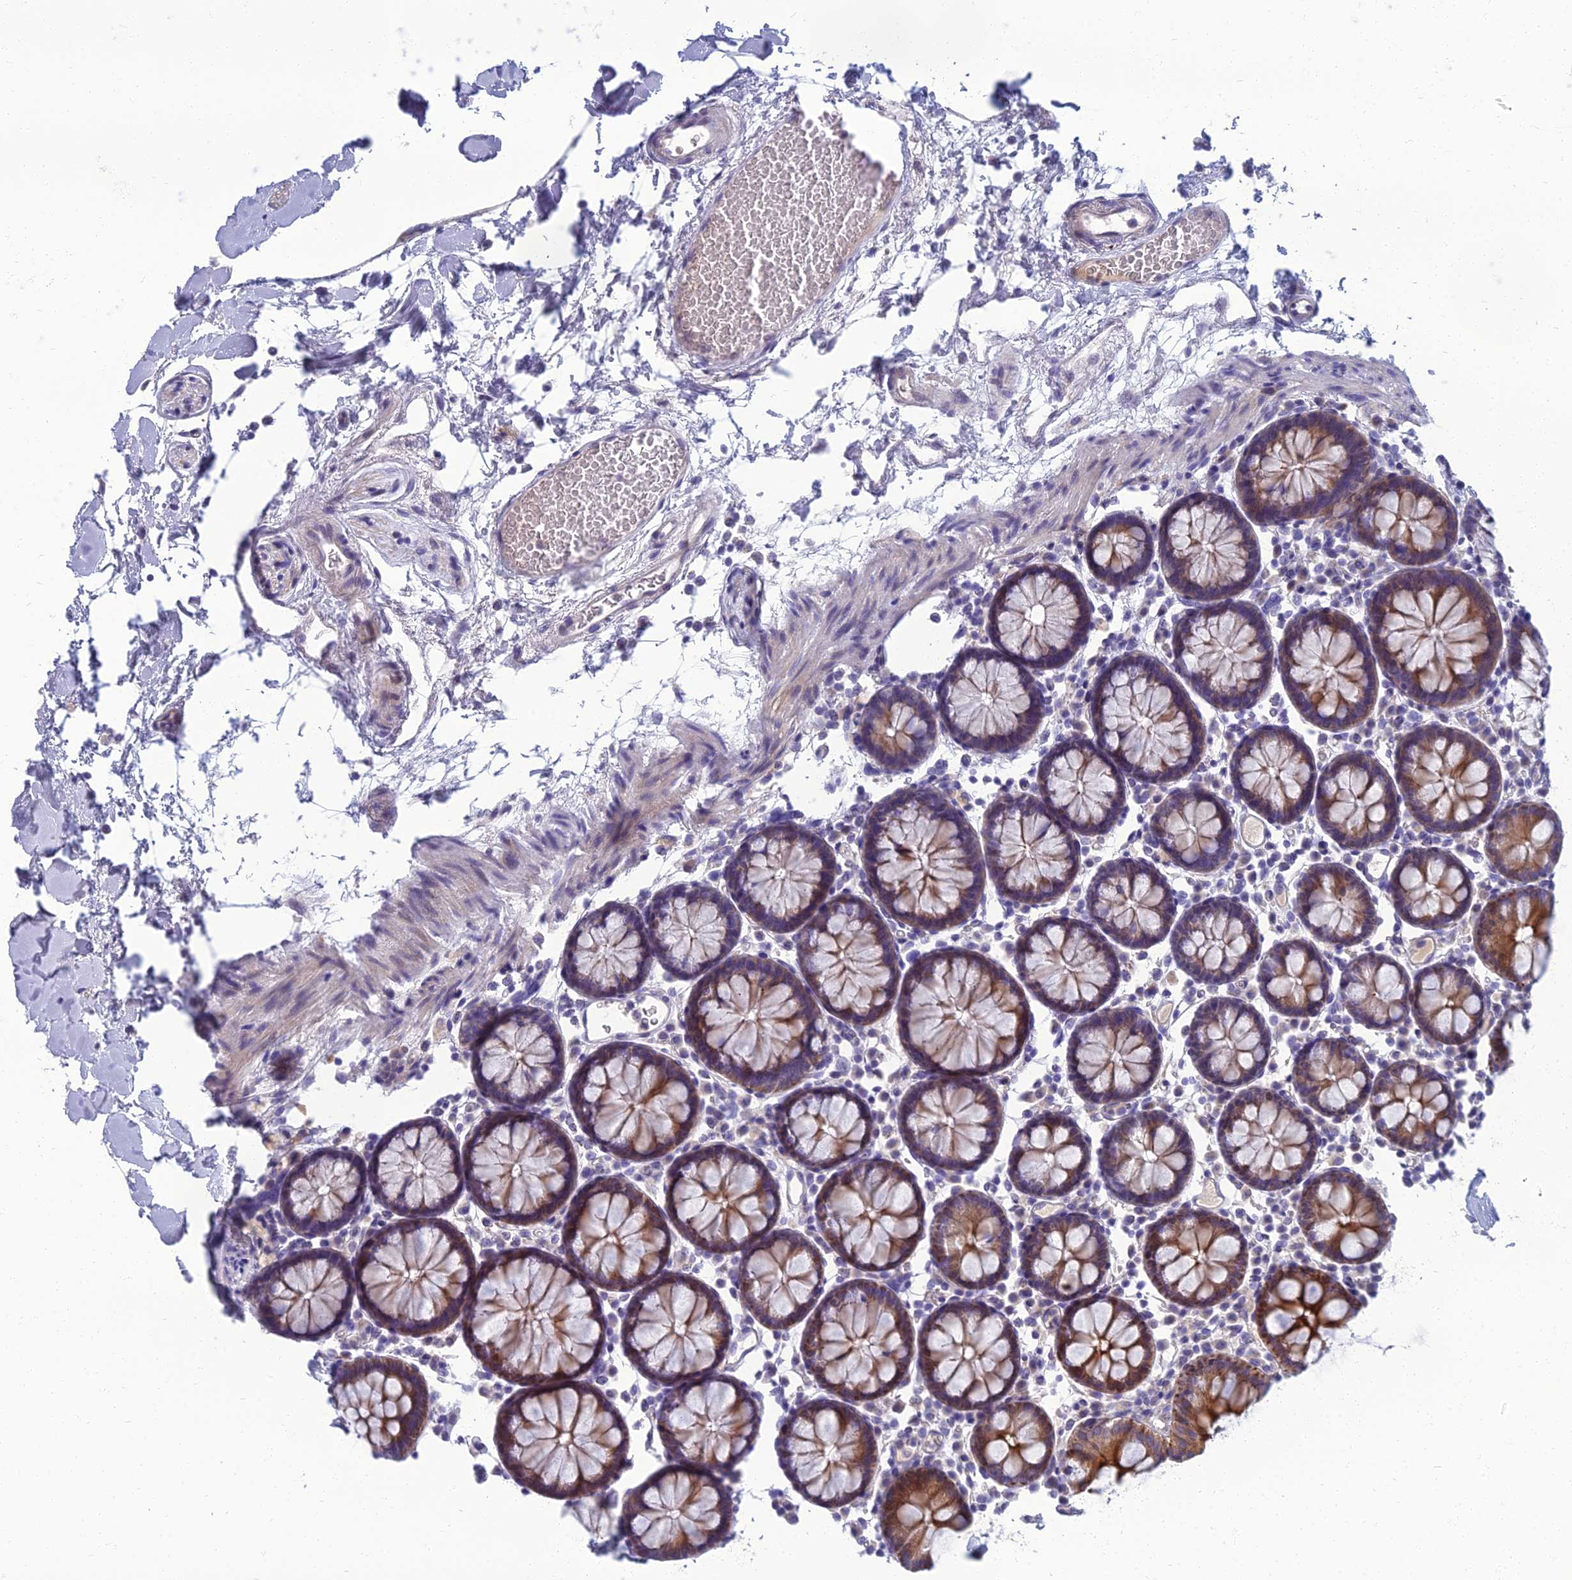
{"staining": {"intensity": "weak", "quantity": "25%-75%", "location": "cytoplasmic/membranous"}, "tissue": "colon", "cell_type": "Endothelial cells", "image_type": "normal", "snomed": [{"axis": "morphology", "description": "Normal tissue, NOS"}, {"axis": "topography", "description": "Colon"}], "caption": "Colon stained with a brown dye reveals weak cytoplasmic/membranous positive staining in approximately 25%-75% of endothelial cells.", "gene": "SPTLC3", "patient": {"sex": "male", "age": 75}}